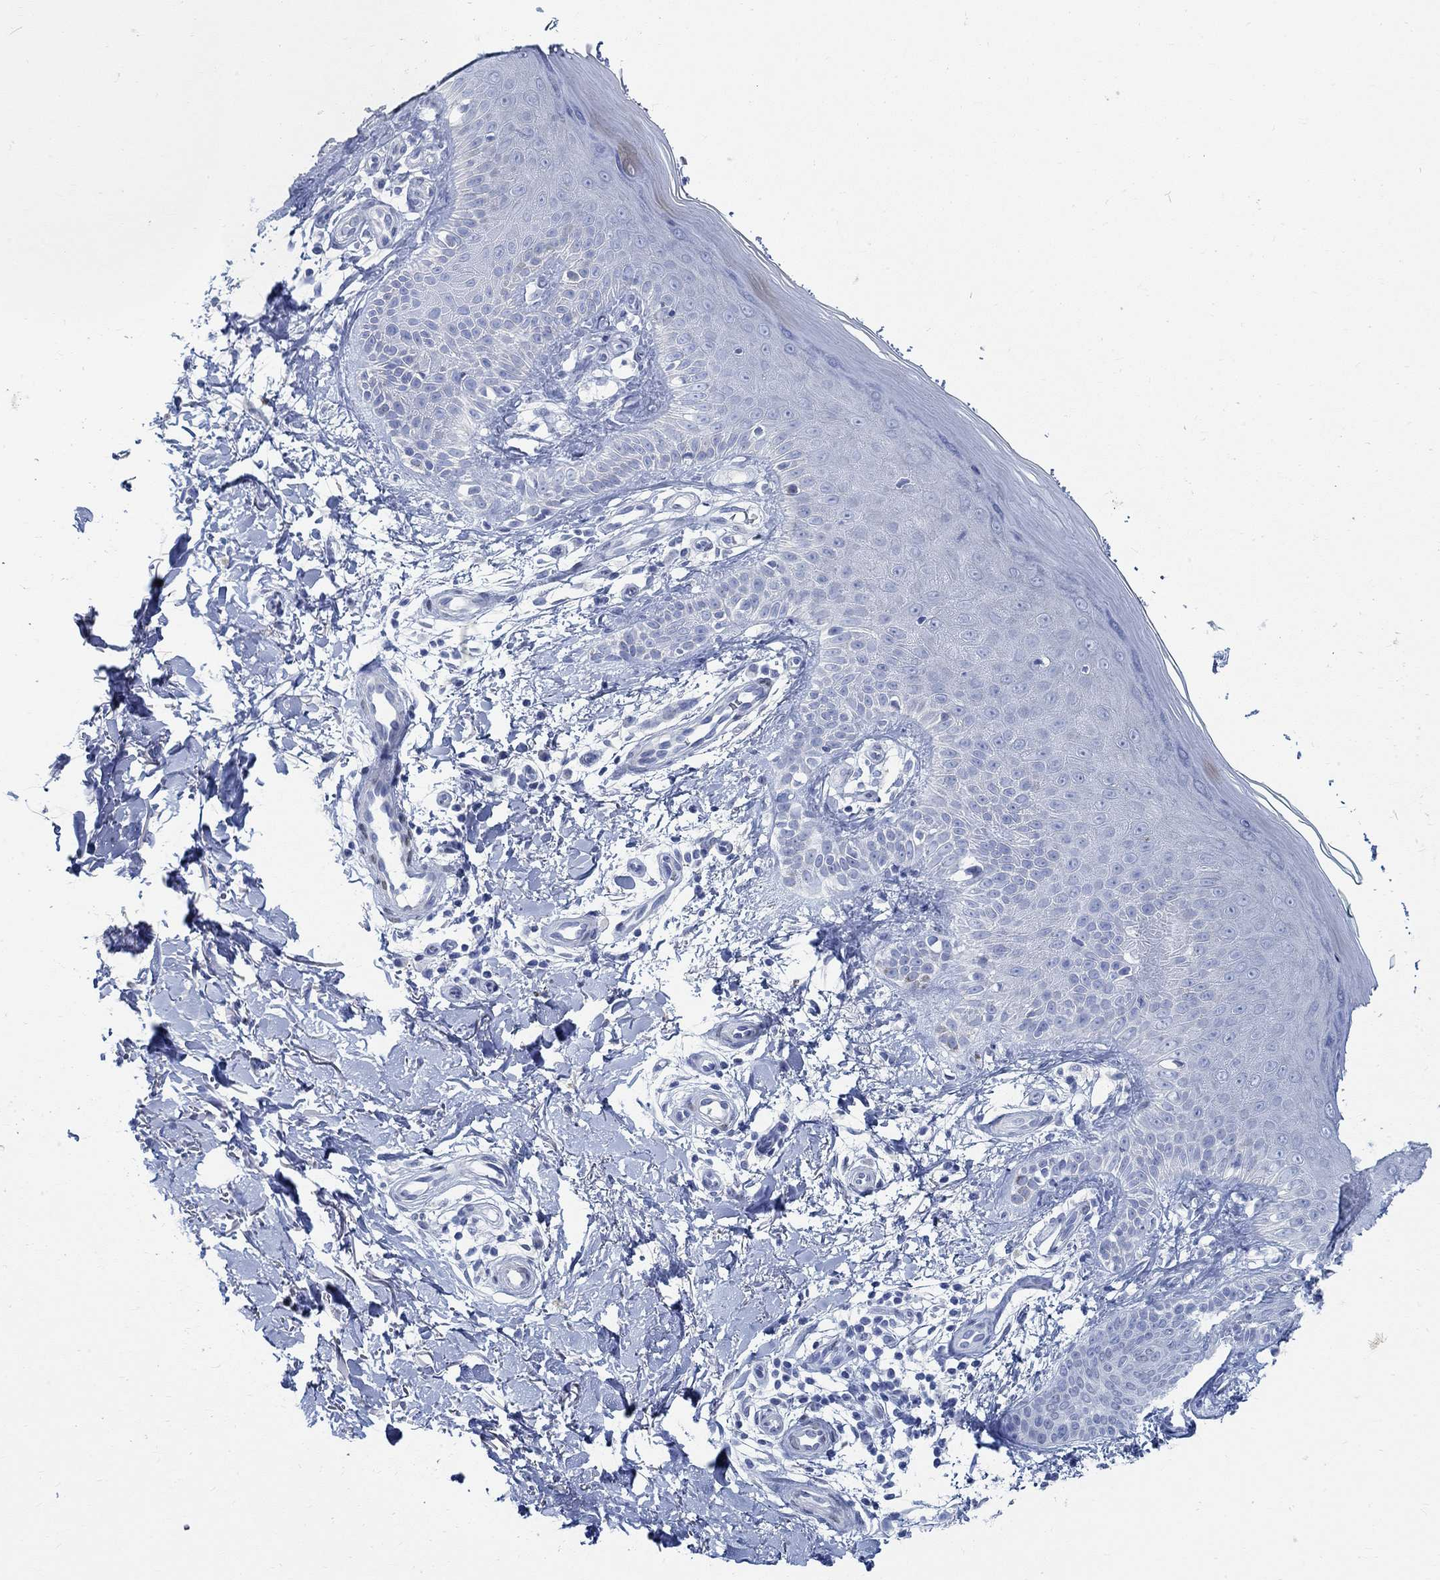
{"staining": {"intensity": "negative", "quantity": "none", "location": "none"}, "tissue": "skin", "cell_type": "Fibroblasts", "image_type": "normal", "snomed": [{"axis": "morphology", "description": "Normal tissue, NOS"}, {"axis": "morphology", "description": "Inflammation, NOS"}, {"axis": "morphology", "description": "Fibrosis, NOS"}, {"axis": "topography", "description": "Skin"}], "caption": "DAB (3,3'-diaminobenzidine) immunohistochemical staining of unremarkable human skin reveals no significant positivity in fibroblasts. (DAB (3,3'-diaminobenzidine) IHC visualized using brightfield microscopy, high magnification).", "gene": "RBM20", "patient": {"sex": "male", "age": 71}}